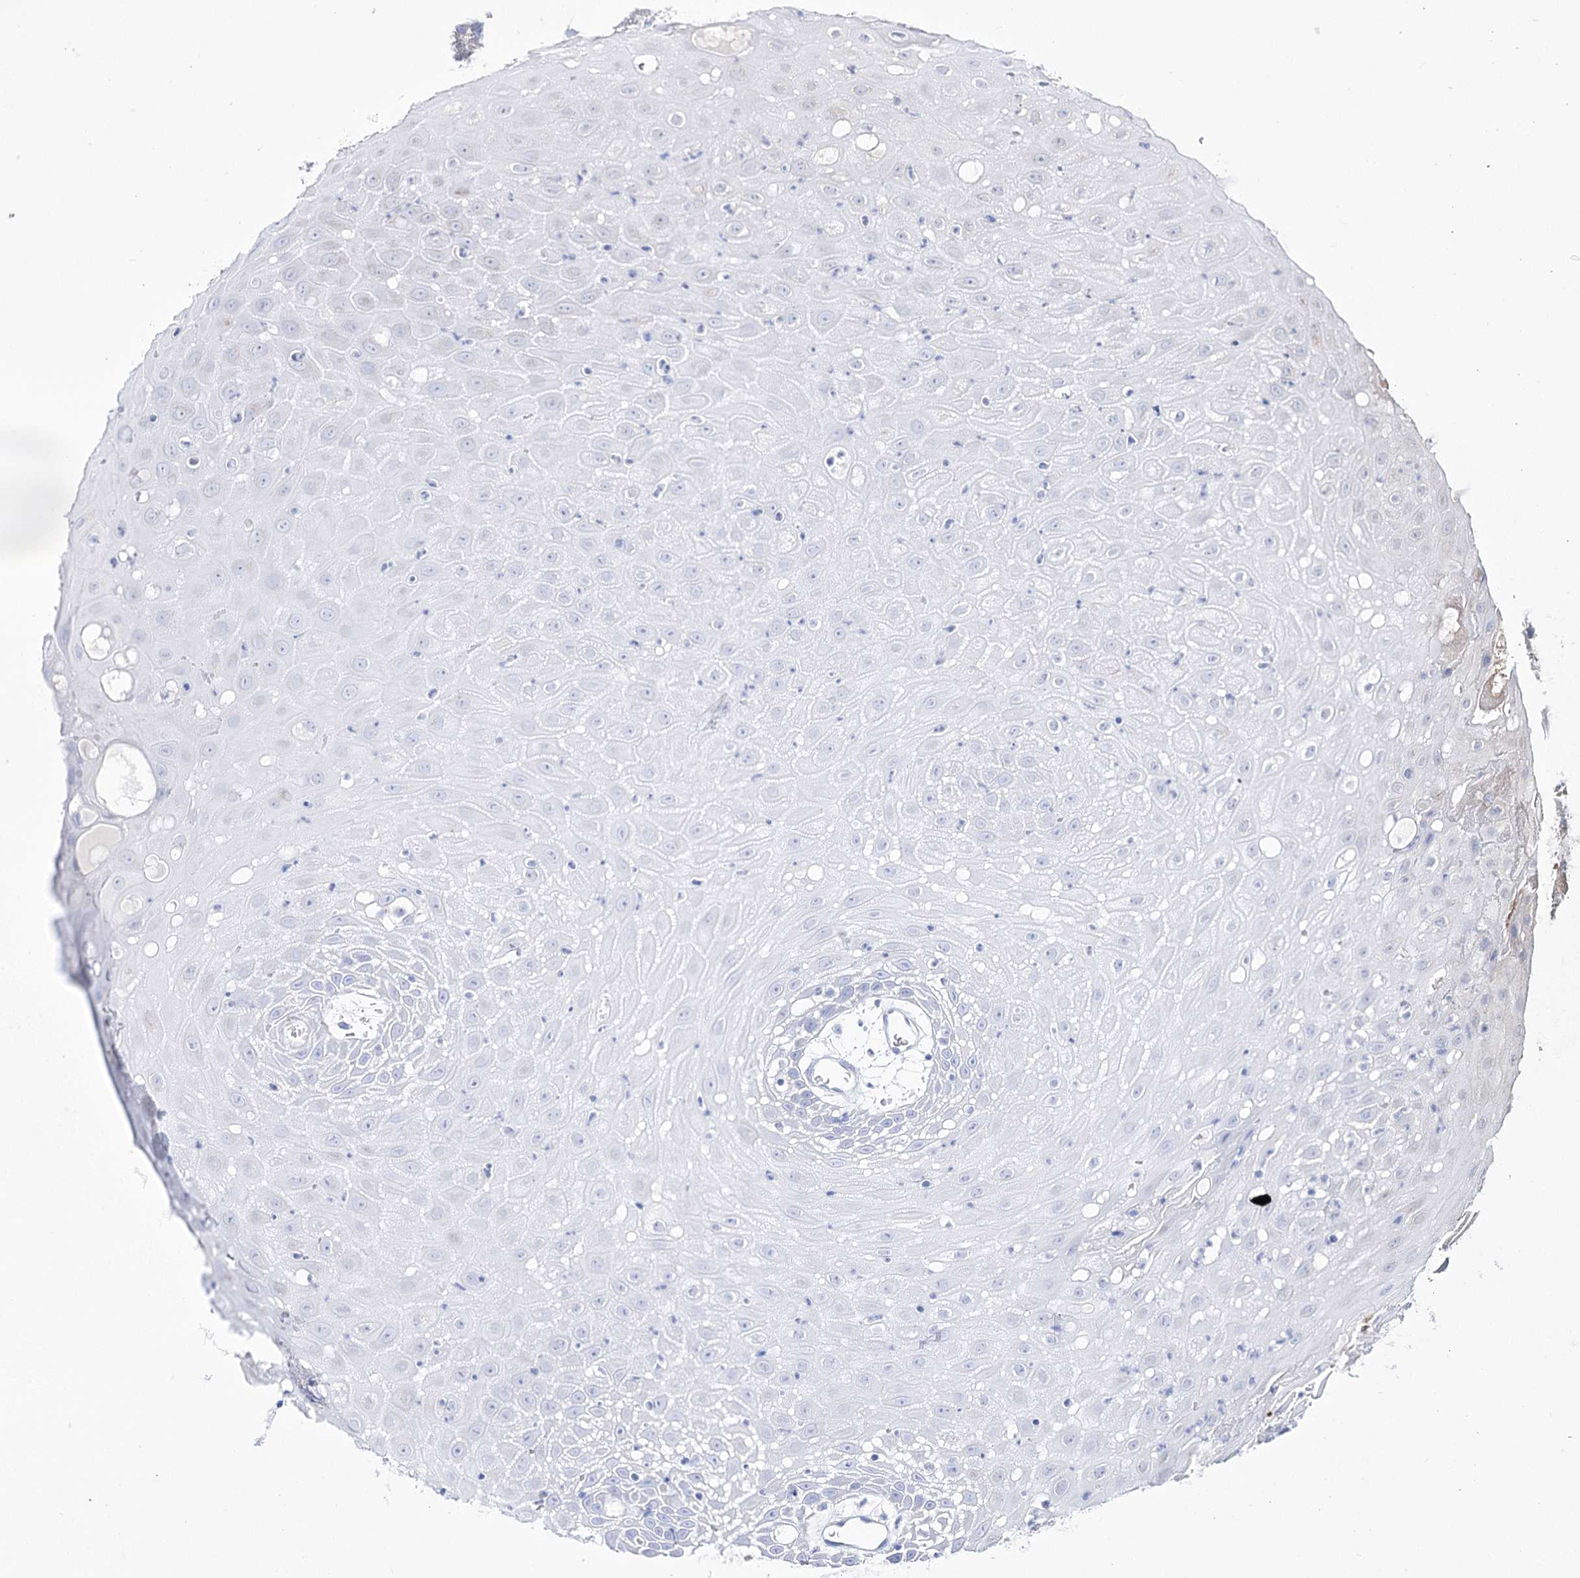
{"staining": {"intensity": "negative", "quantity": "none", "location": "none"}, "tissue": "oral mucosa", "cell_type": "Squamous epithelial cells", "image_type": "normal", "snomed": [{"axis": "morphology", "description": "Normal tissue, NOS"}, {"axis": "topography", "description": "Skeletal muscle"}, {"axis": "topography", "description": "Oral tissue"}, {"axis": "topography", "description": "Salivary gland"}, {"axis": "topography", "description": "Peripheral nerve tissue"}], "caption": "IHC of benign human oral mucosa exhibits no positivity in squamous epithelial cells. The staining was performed using DAB to visualize the protein expression in brown, while the nuclei were stained in blue with hematoxylin (Magnification: 20x).", "gene": "OSBPL5", "patient": {"sex": "male", "age": 54}}